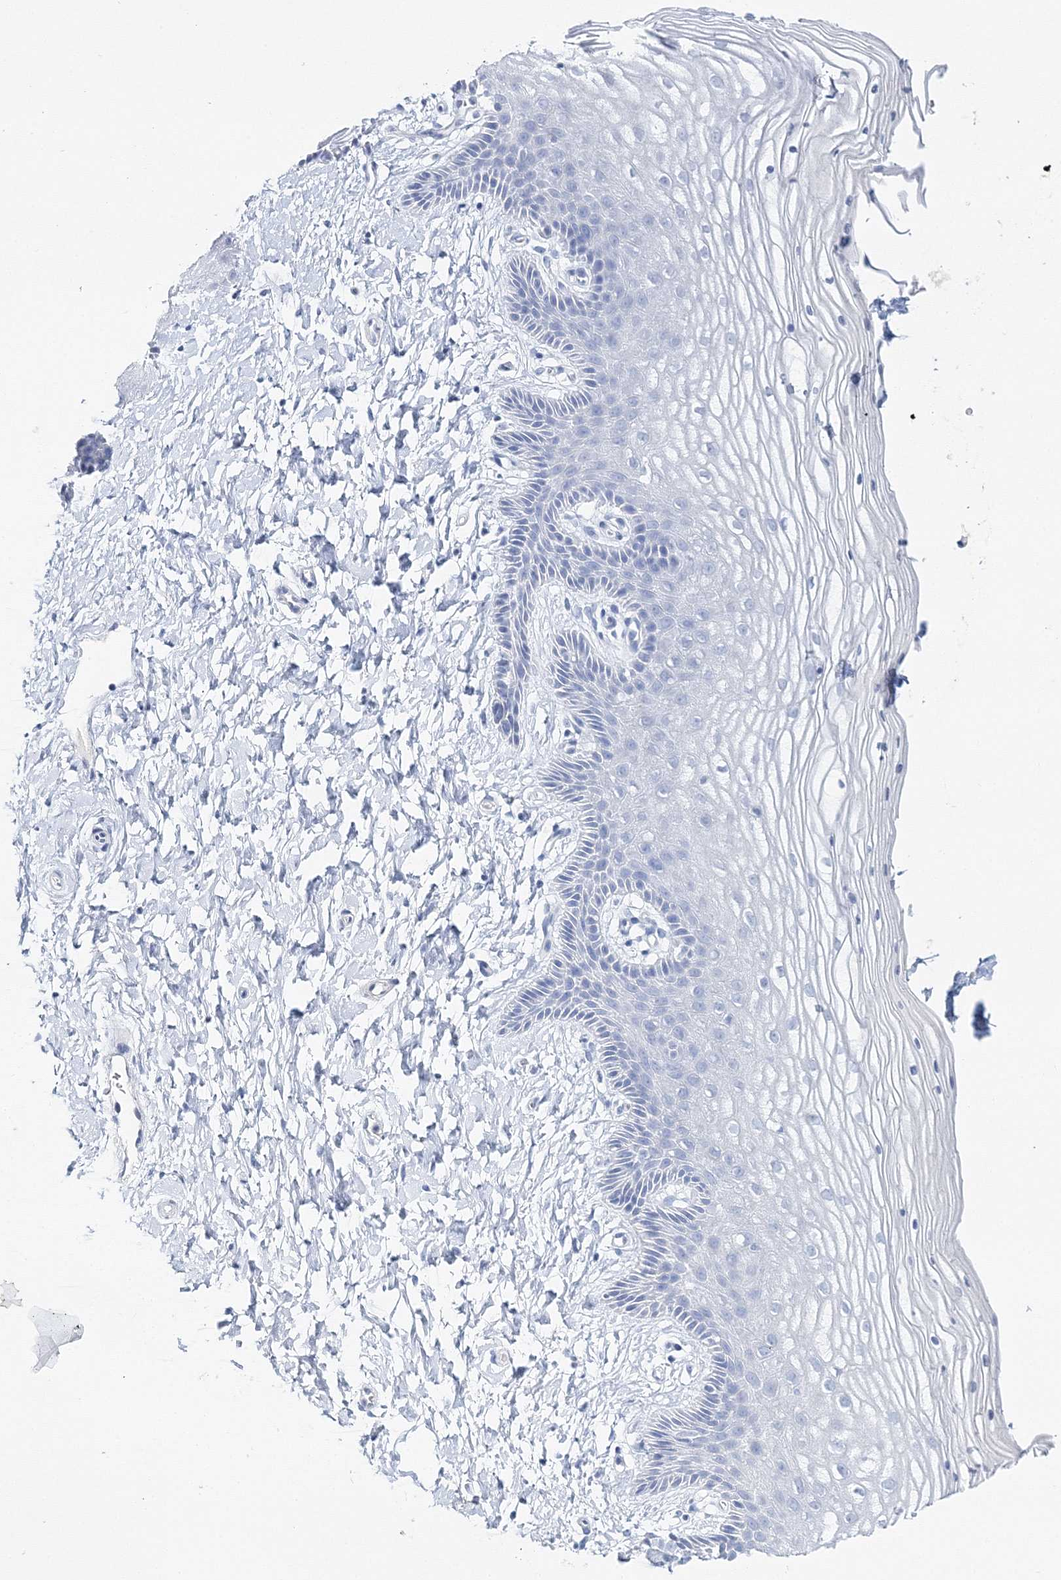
{"staining": {"intensity": "negative", "quantity": "none", "location": "none"}, "tissue": "vagina", "cell_type": "Squamous epithelial cells", "image_type": "normal", "snomed": [{"axis": "morphology", "description": "Normal tissue, NOS"}, {"axis": "topography", "description": "Vagina"}, {"axis": "topography", "description": "Cervix"}], "caption": "Immunohistochemistry histopathology image of benign vagina: vagina stained with DAB reveals no significant protein staining in squamous epithelial cells. (Immunohistochemistry, brightfield microscopy, high magnification).", "gene": "MYOZ2", "patient": {"sex": "female", "age": 40}}